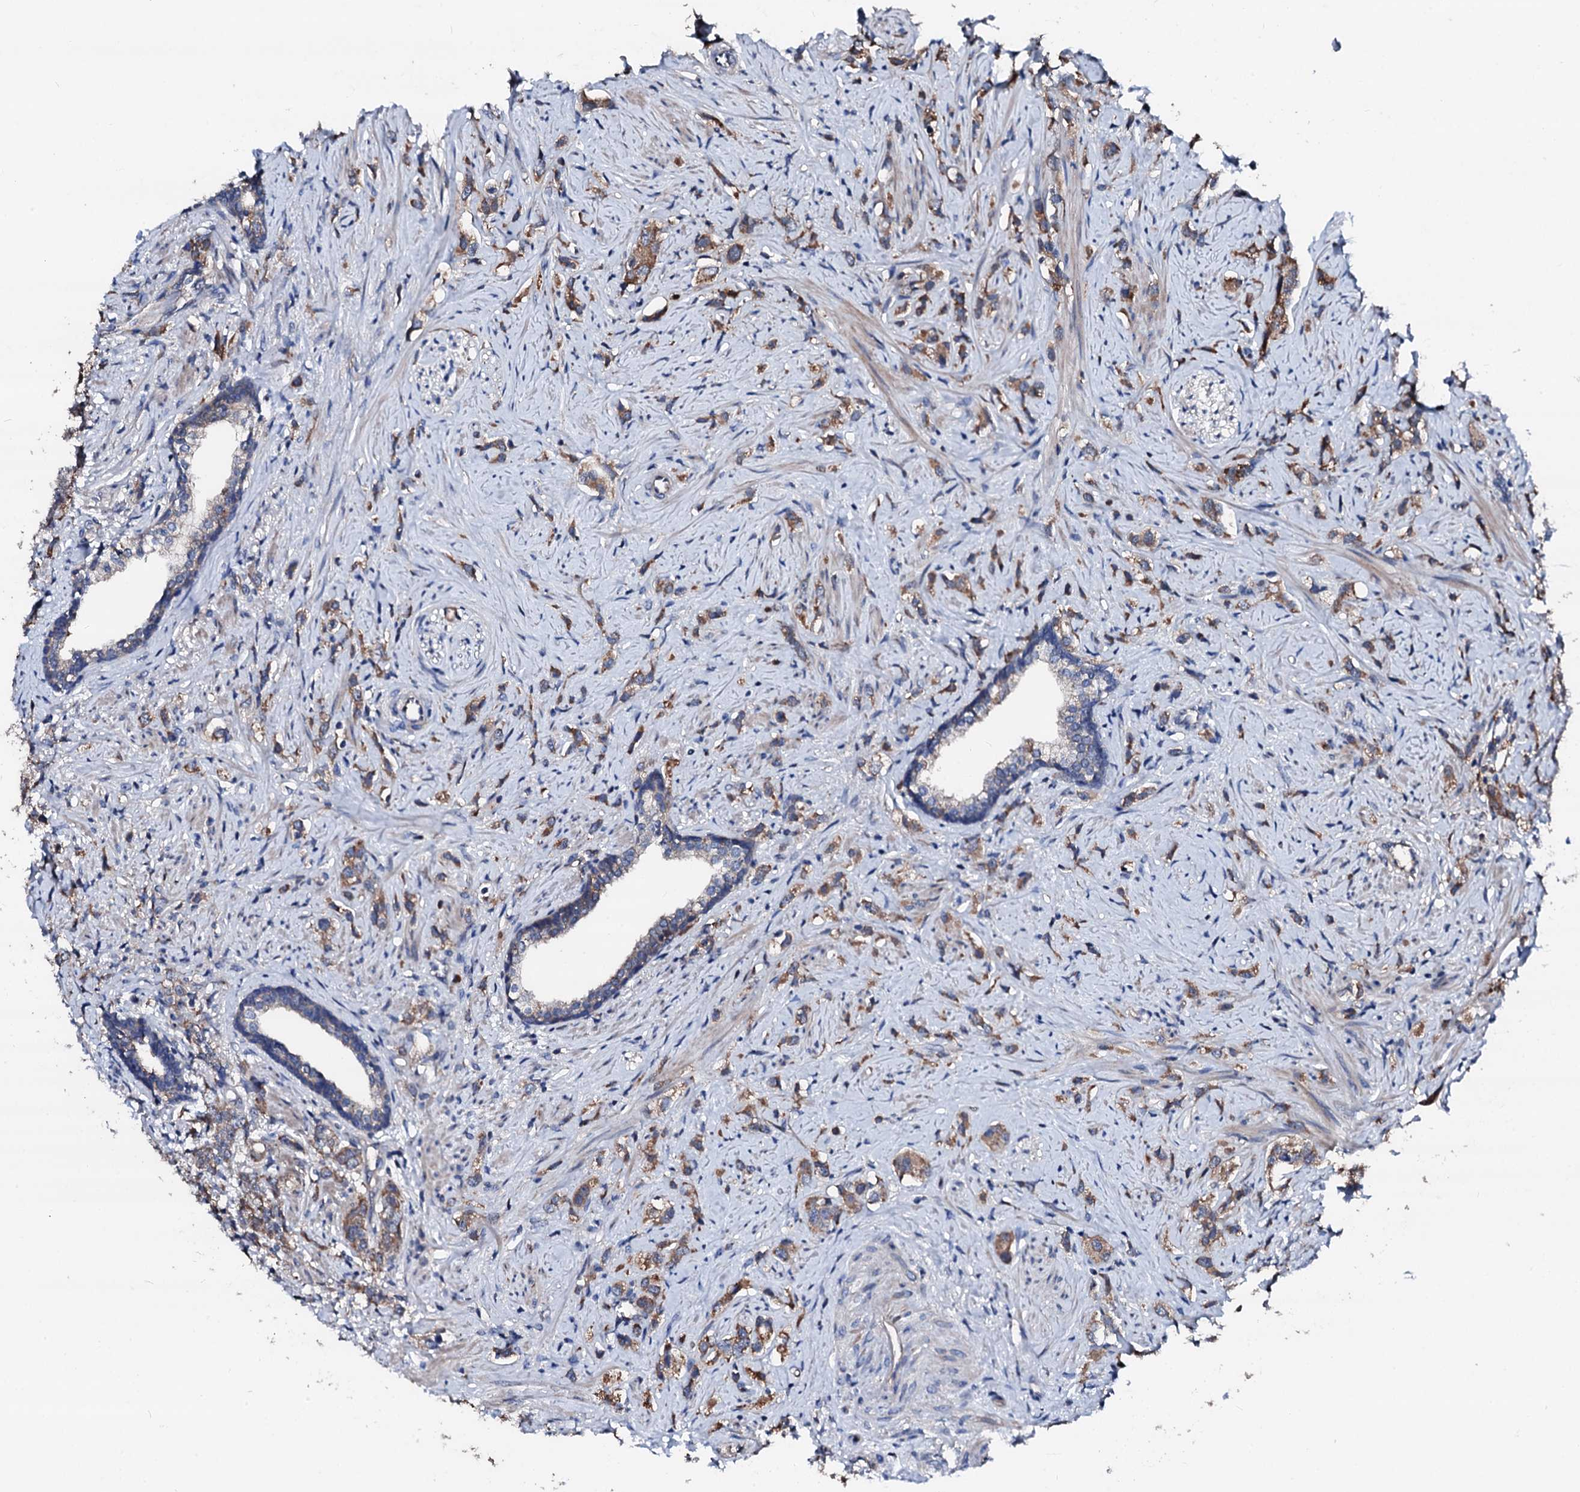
{"staining": {"intensity": "moderate", "quantity": ">75%", "location": "cytoplasmic/membranous"}, "tissue": "prostate cancer", "cell_type": "Tumor cells", "image_type": "cancer", "snomed": [{"axis": "morphology", "description": "Adenocarcinoma, High grade"}, {"axis": "topography", "description": "Prostate"}], "caption": "IHC staining of adenocarcinoma (high-grade) (prostate), which demonstrates medium levels of moderate cytoplasmic/membranous staining in about >75% of tumor cells indicating moderate cytoplasmic/membranous protein expression. The staining was performed using DAB (brown) for protein detection and nuclei were counterstained in hematoxylin (blue).", "gene": "TRAFD1", "patient": {"sex": "male", "age": 63}}